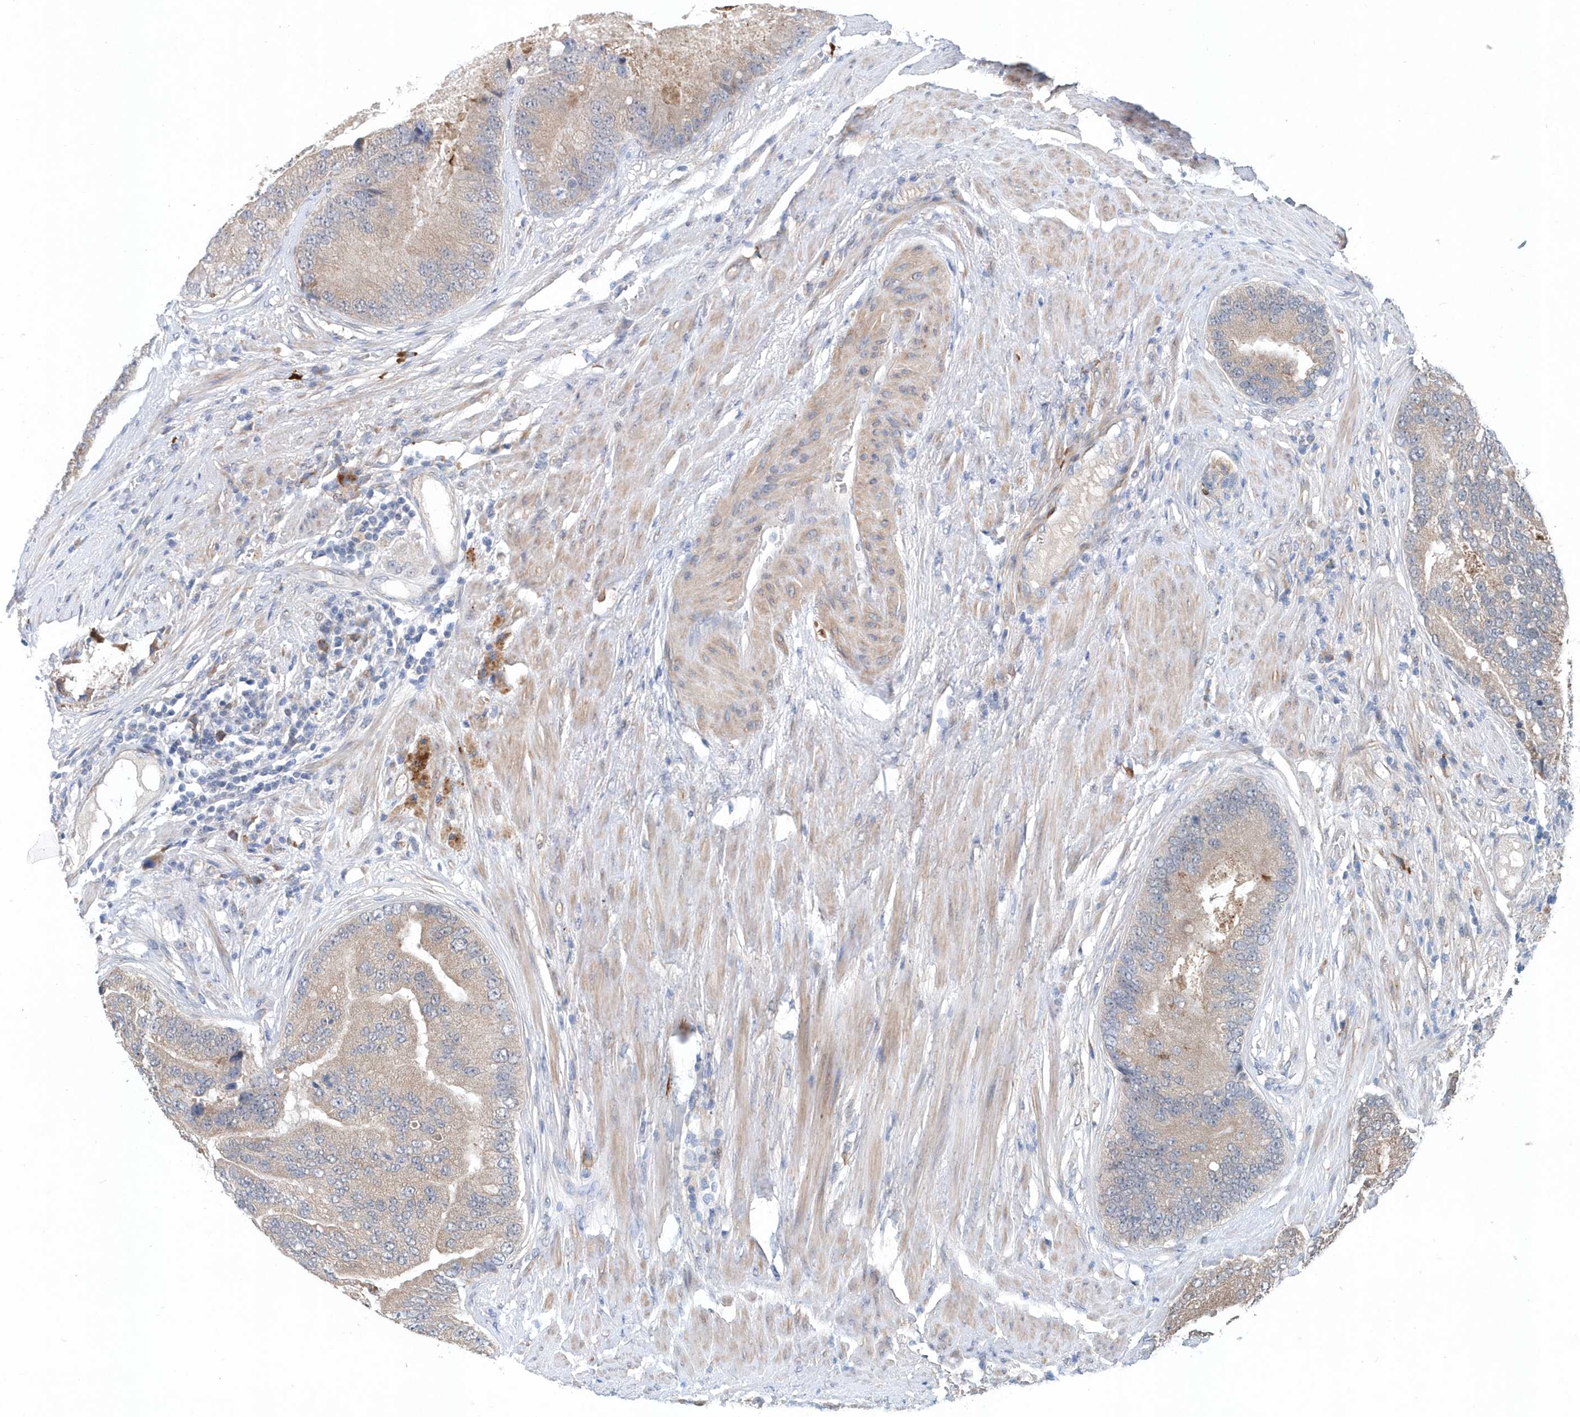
{"staining": {"intensity": "weak", "quantity": "<25%", "location": "cytoplasmic/membranous"}, "tissue": "prostate cancer", "cell_type": "Tumor cells", "image_type": "cancer", "snomed": [{"axis": "morphology", "description": "Adenocarcinoma, High grade"}, {"axis": "topography", "description": "Prostate"}], "caption": "DAB (3,3'-diaminobenzidine) immunohistochemical staining of prostate cancer reveals no significant positivity in tumor cells.", "gene": "PFN2", "patient": {"sex": "male", "age": 70}}